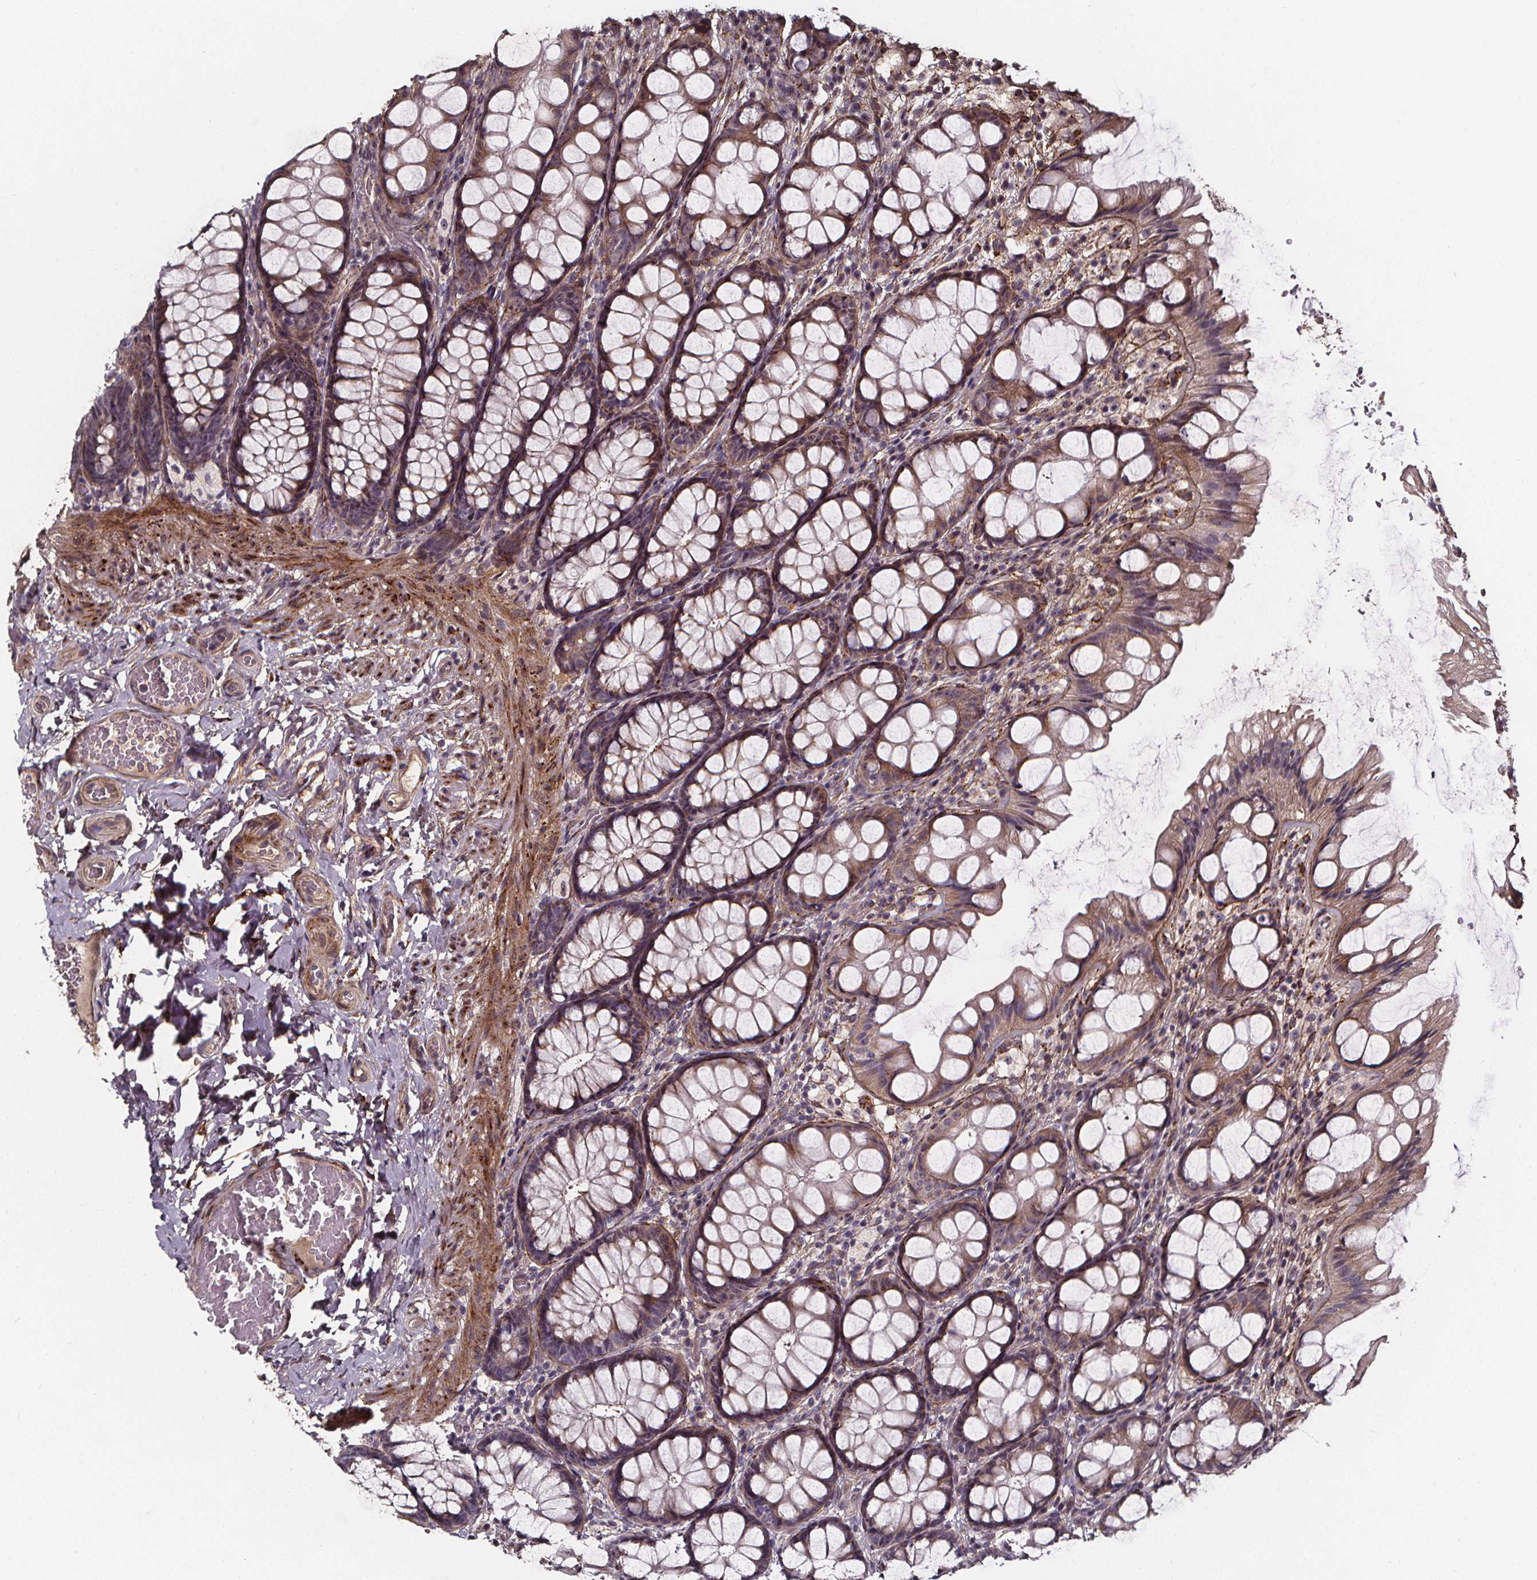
{"staining": {"intensity": "negative", "quantity": "none", "location": "none"}, "tissue": "colon", "cell_type": "Endothelial cells", "image_type": "normal", "snomed": [{"axis": "morphology", "description": "Normal tissue, NOS"}, {"axis": "topography", "description": "Colon"}], "caption": "A histopathology image of human colon is negative for staining in endothelial cells.", "gene": "AEBP1", "patient": {"sex": "male", "age": 47}}